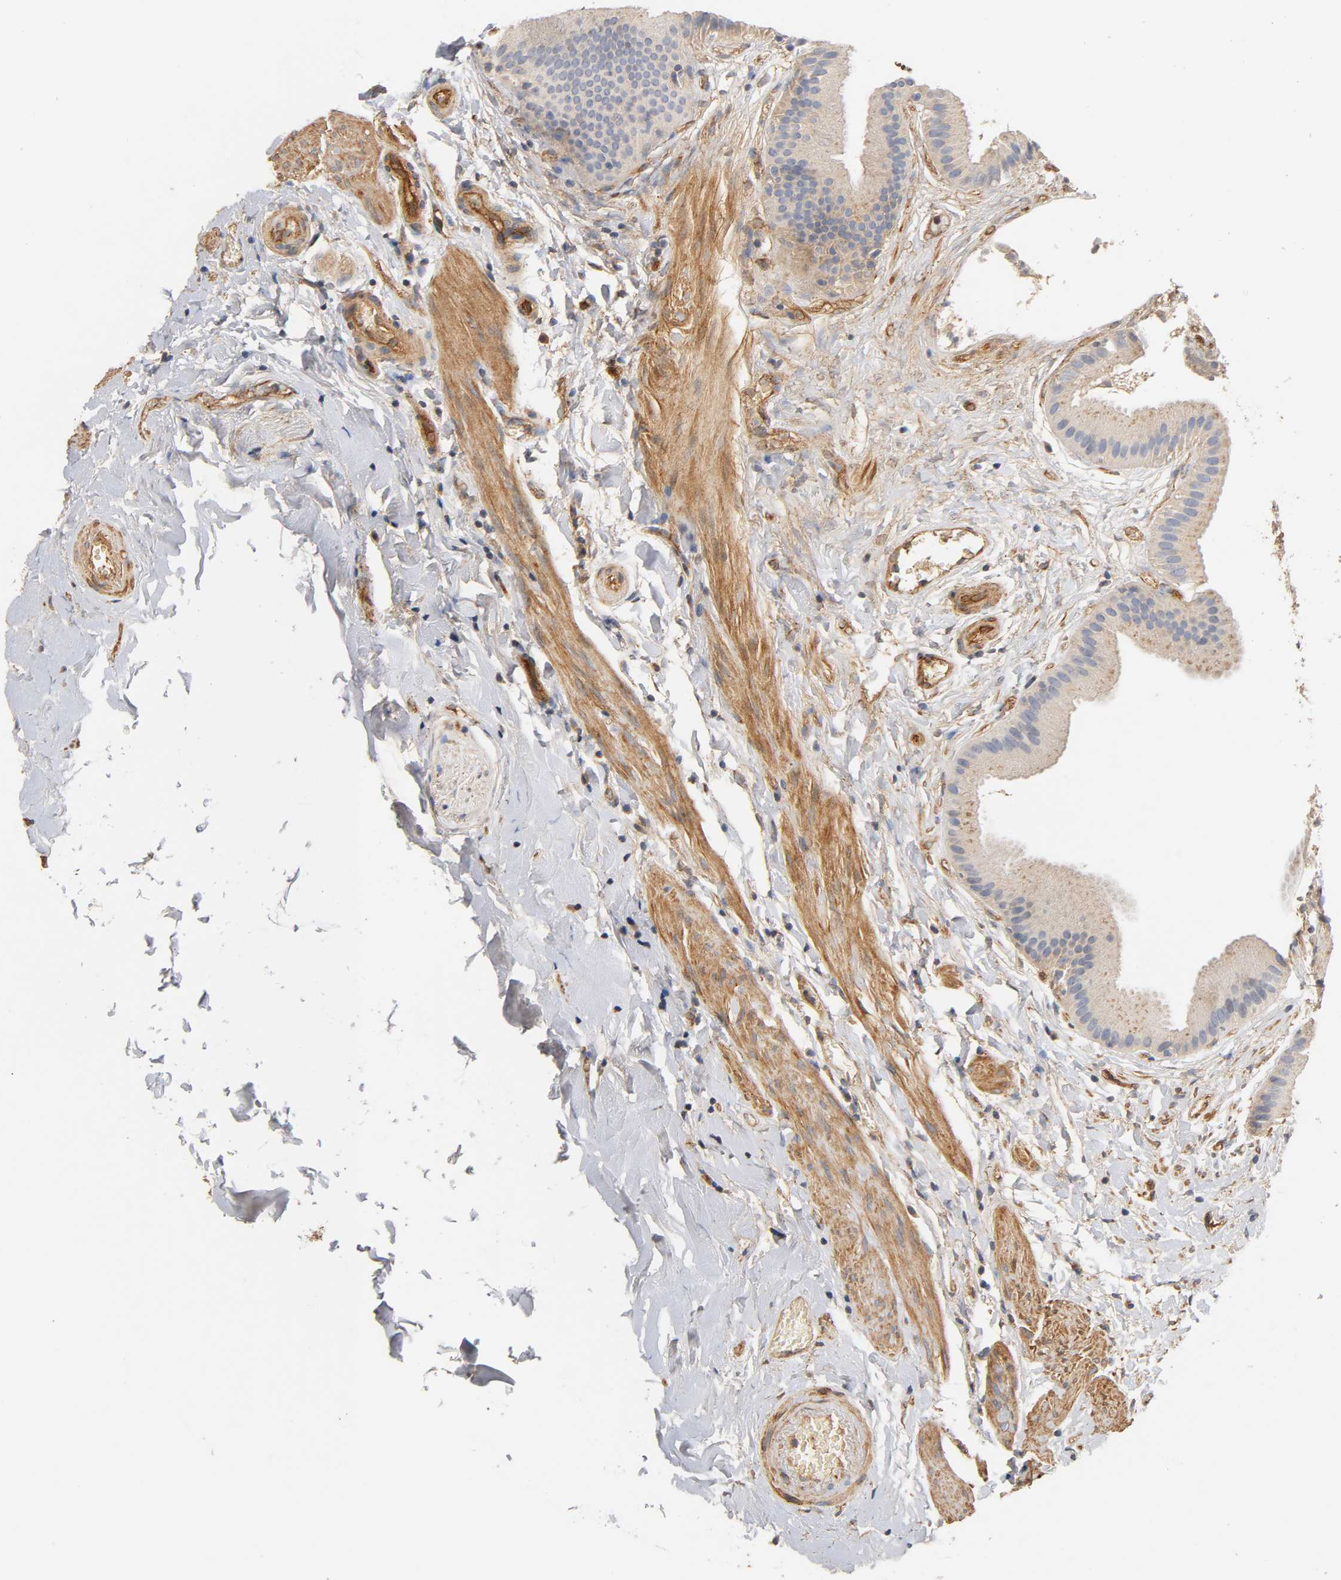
{"staining": {"intensity": "weak", "quantity": "<25%", "location": "cytoplasmic/membranous"}, "tissue": "gallbladder", "cell_type": "Glandular cells", "image_type": "normal", "snomed": [{"axis": "morphology", "description": "Normal tissue, NOS"}, {"axis": "topography", "description": "Gallbladder"}], "caption": "IHC micrograph of benign gallbladder: human gallbladder stained with DAB displays no significant protein staining in glandular cells.", "gene": "IFITM2", "patient": {"sex": "female", "age": 63}}